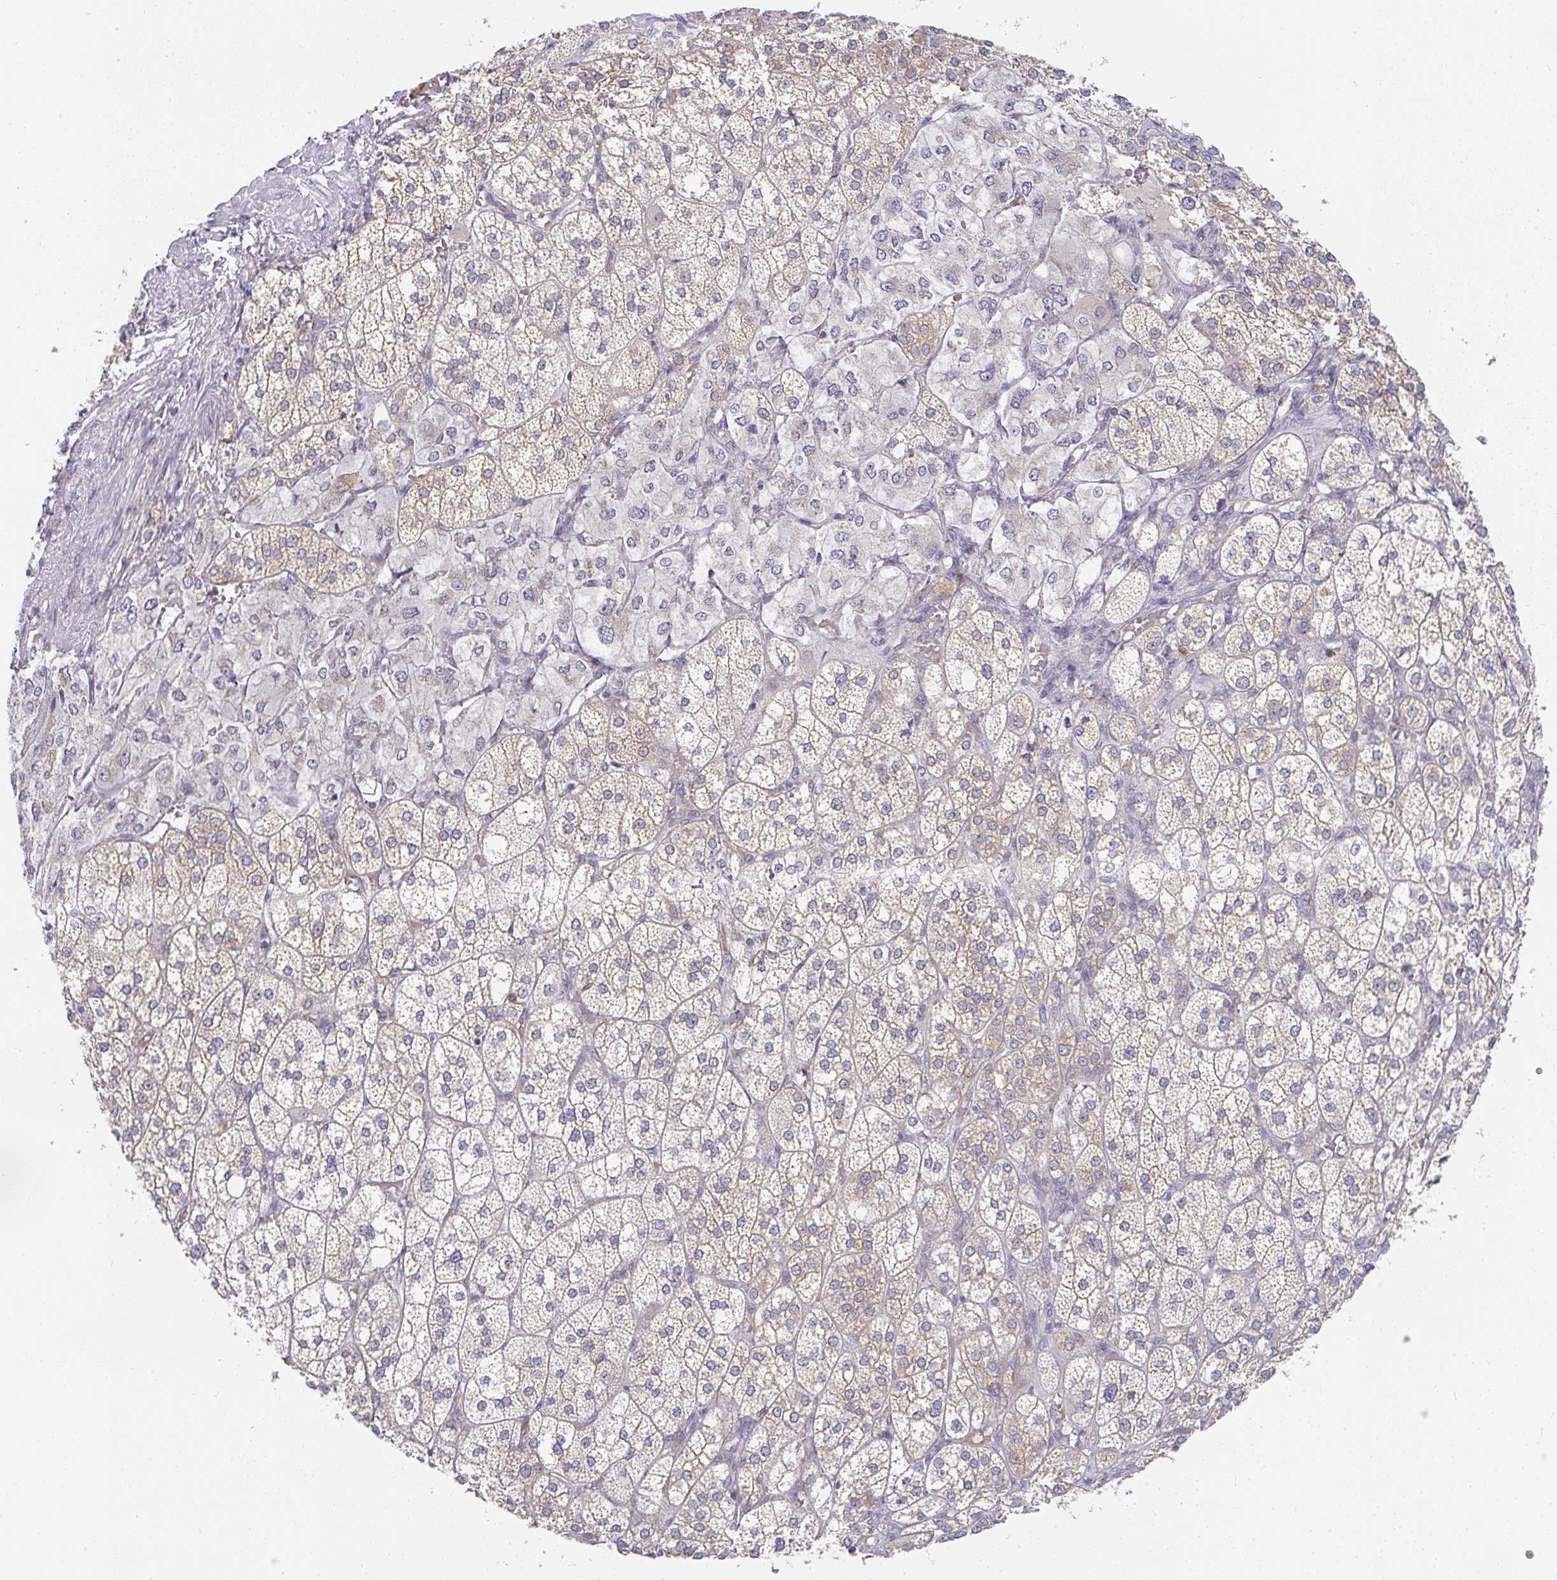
{"staining": {"intensity": "moderate", "quantity": "25%-75%", "location": "cytoplasmic/membranous"}, "tissue": "adrenal gland", "cell_type": "Glandular cells", "image_type": "normal", "snomed": [{"axis": "morphology", "description": "Normal tissue, NOS"}, {"axis": "topography", "description": "Adrenal gland"}], "caption": "There is medium levels of moderate cytoplasmic/membranous expression in glandular cells of normal adrenal gland, as demonstrated by immunohistochemical staining (brown color).", "gene": "DERL2", "patient": {"sex": "female", "age": 60}}